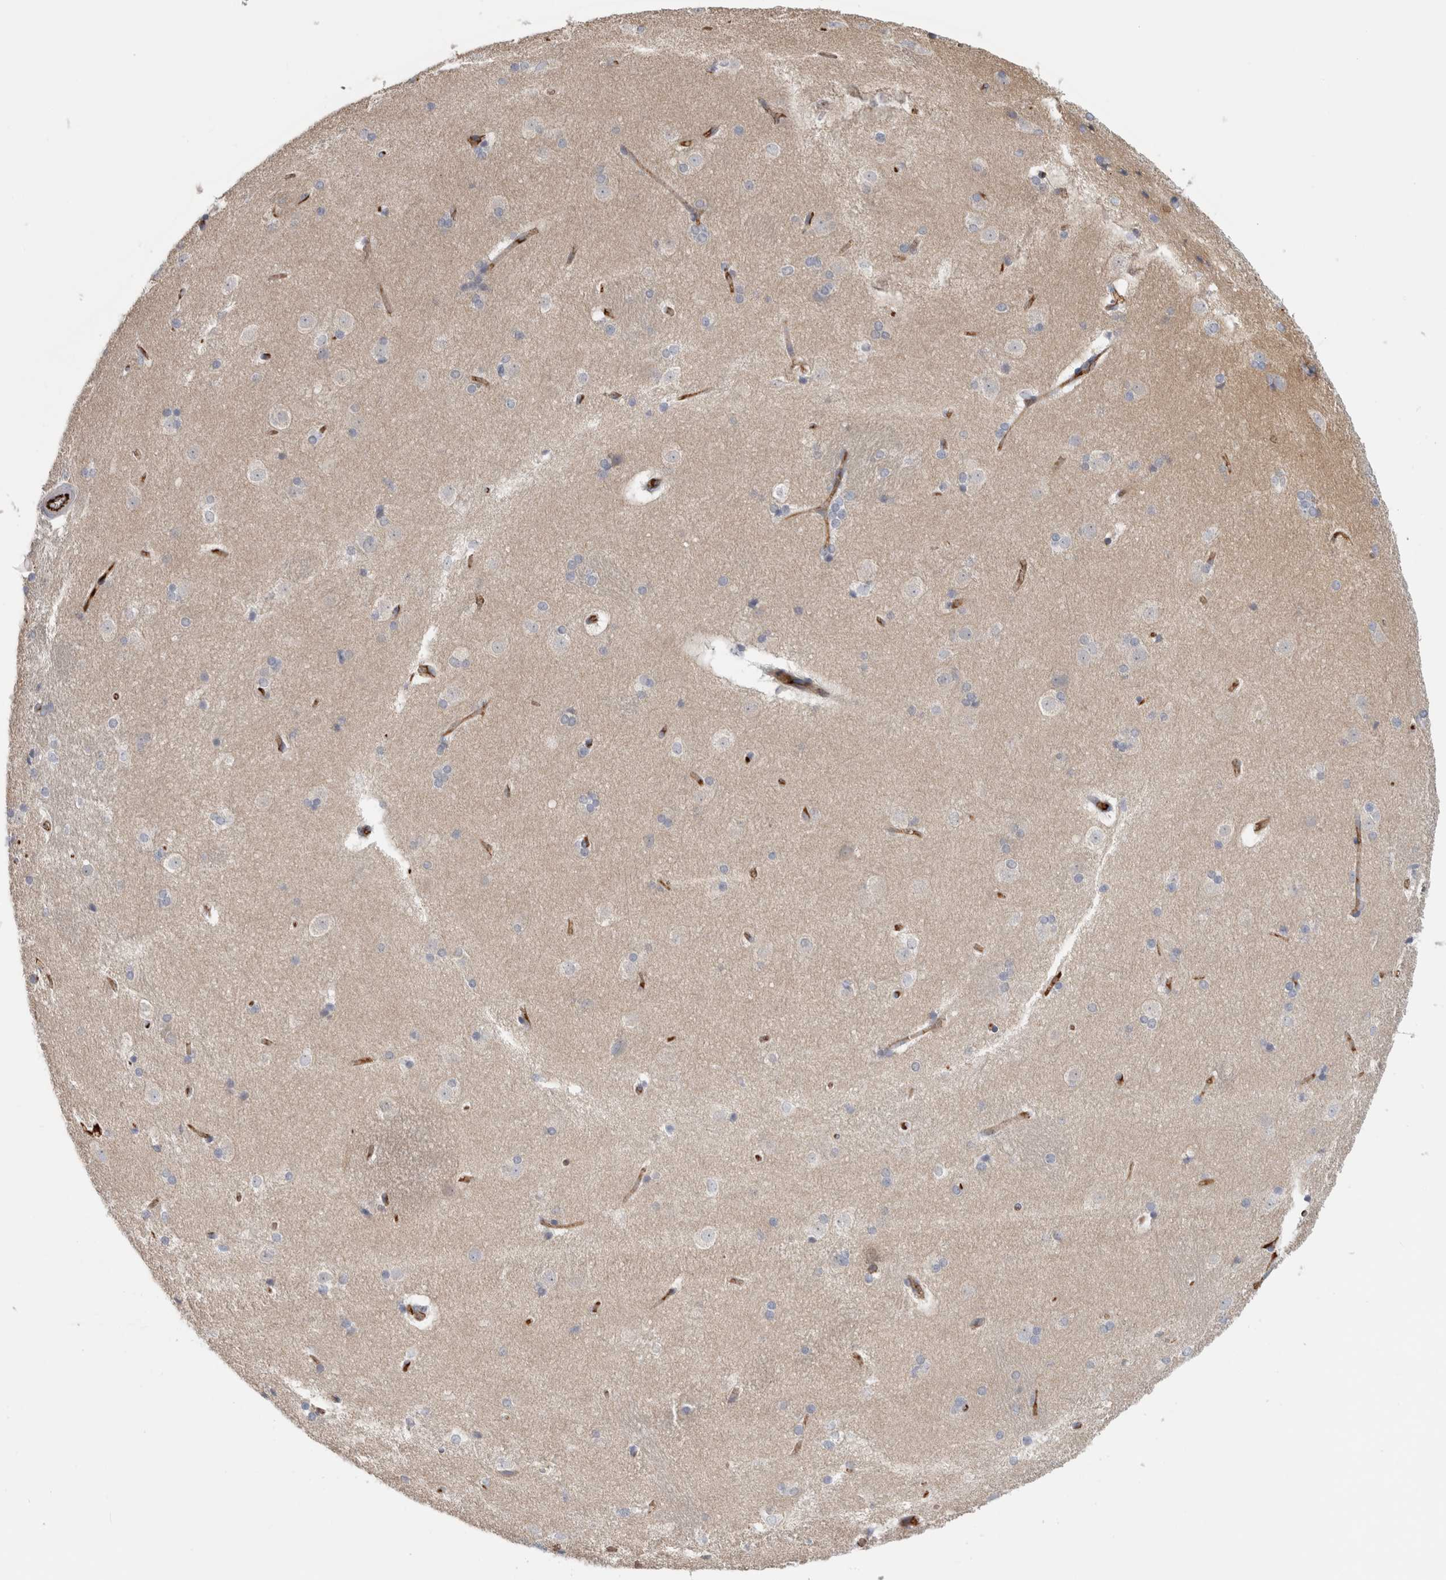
{"staining": {"intensity": "moderate", "quantity": "<25%", "location": "cytoplasmic/membranous"}, "tissue": "caudate", "cell_type": "Glial cells", "image_type": "normal", "snomed": [{"axis": "morphology", "description": "Normal tissue, NOS"}, {"axis": "topography", "description": "Lateral ventricle wall"}], "caption": "High-power microscopy captured an immunohistochemistry photomicrograph of unremarkable caudate, revealing moderate cytoplasmic/membranous positivity in approximately <25% of glial cells.", "gene": "TBCE", "patient": {"sex": "female", "age": 19}}